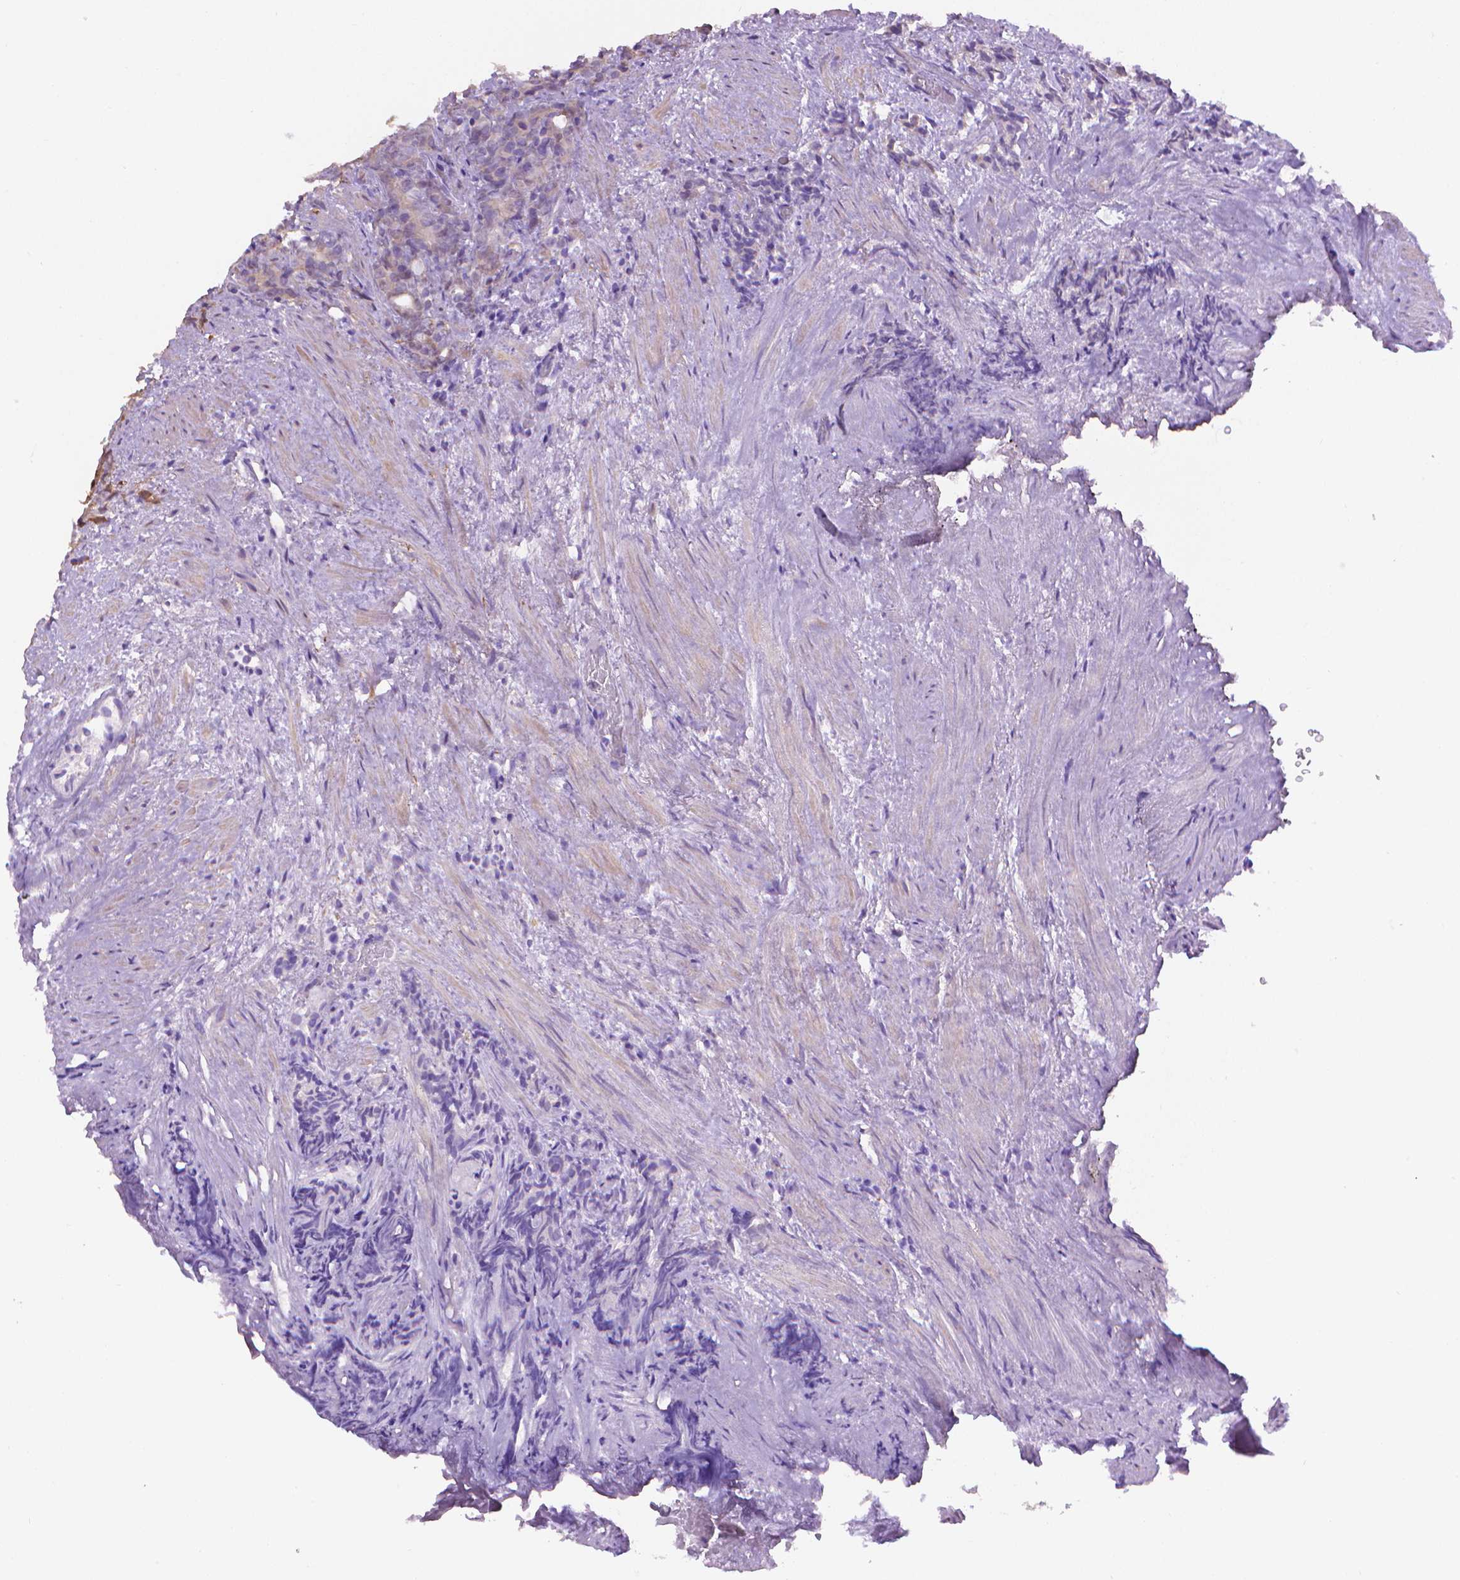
{"staining": {"intensity": "negative", "quantity": "none", "location": "none"}, "tissue": "prostate cancer", "cell_type": "Tumor cells", "image_type": "cancer", "snomed": [{"axis": "morphology", "description": "Adenocarcinoma, High grade"}, {"axis": "topography", "description": "Prostate"}], "caption": "Tumor cells are negative for brown protein staining in adenocarcinoma (high-grade) (prostate).", "gene": "PNMA2", "patient": {"sex": "male", "age": 84}}